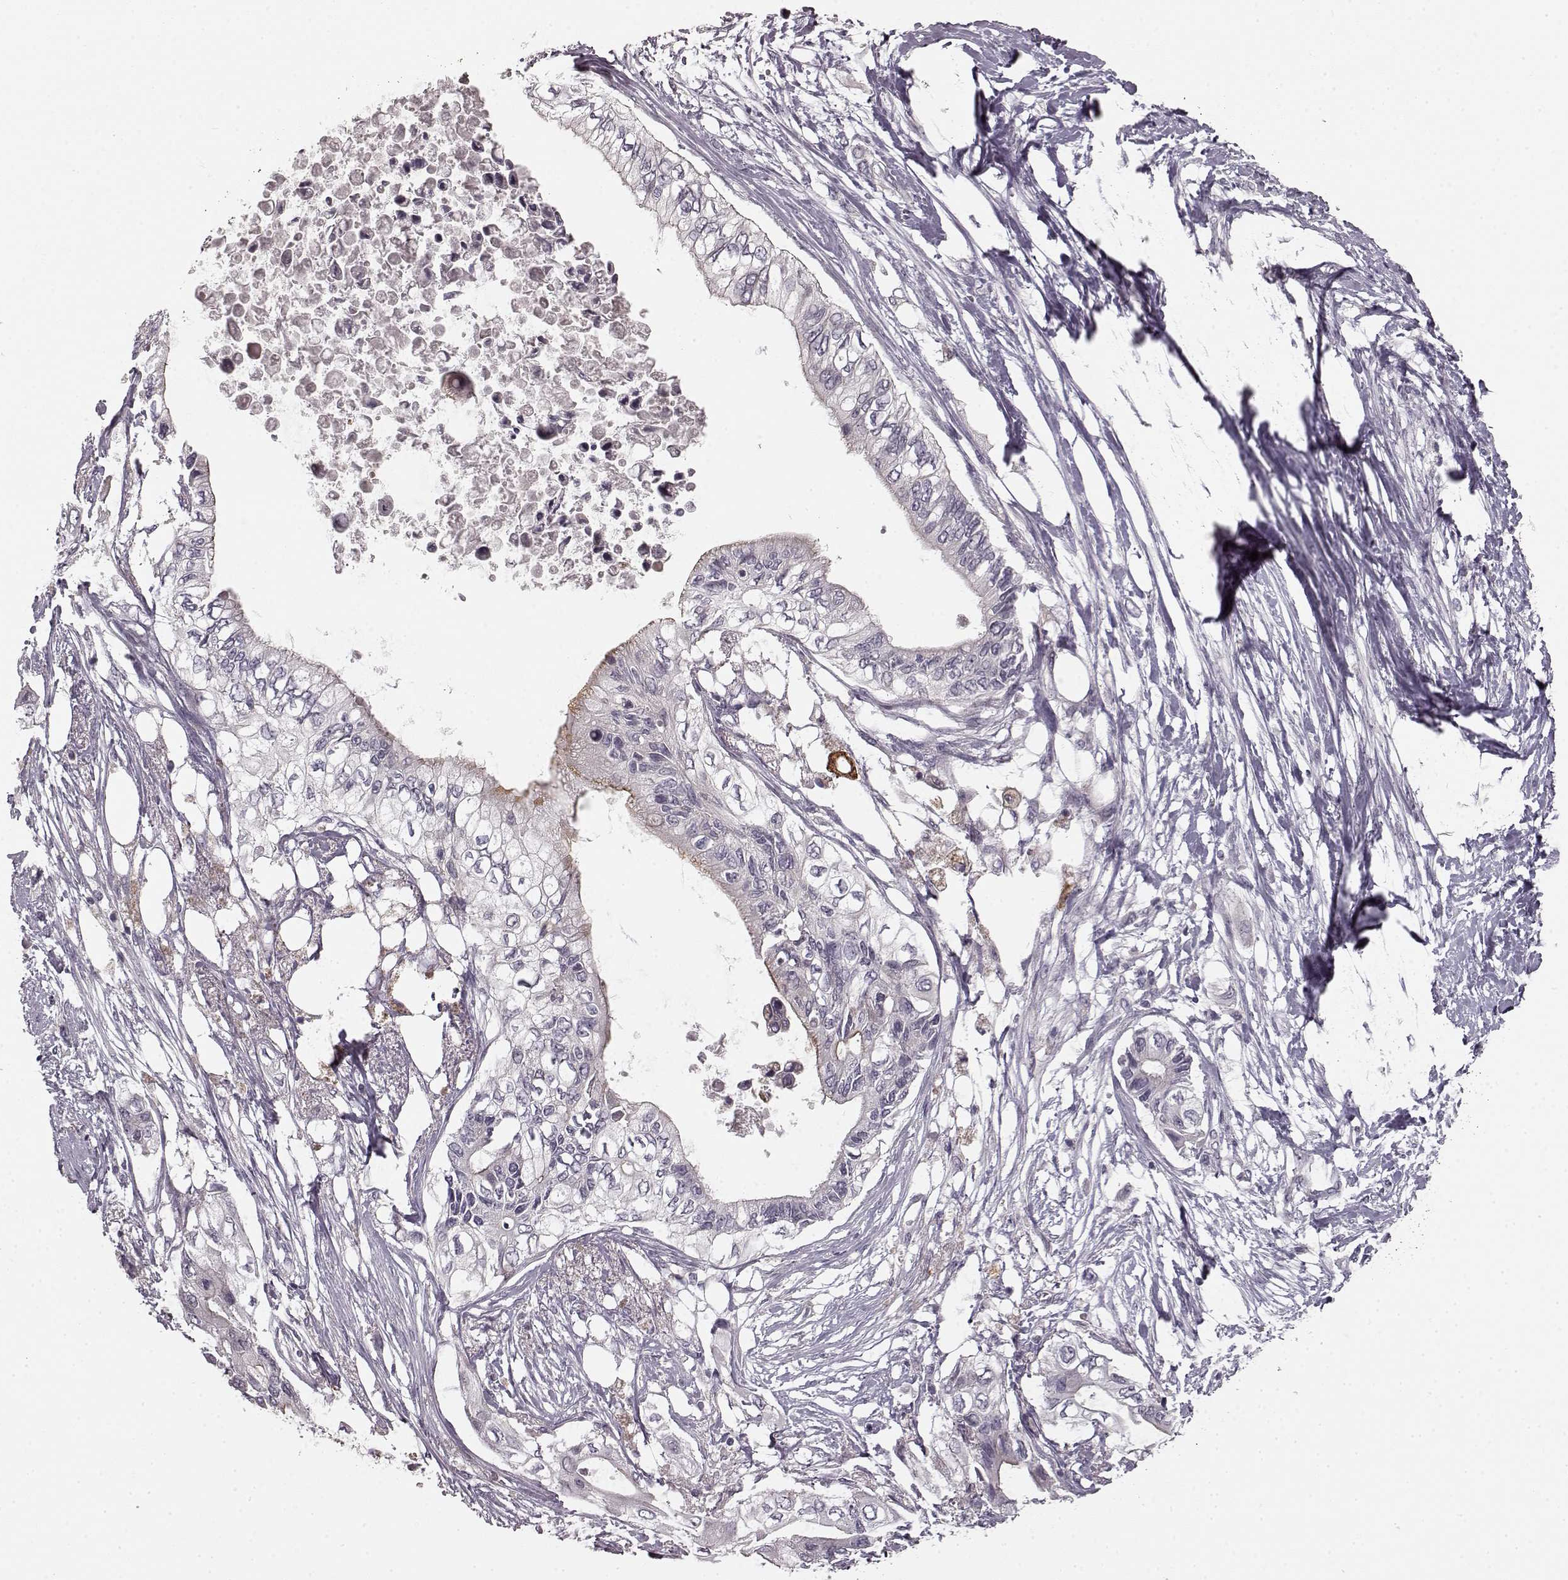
{"staining": {"intensity": "negative", "quantity": "none", "location": "none"}, "tissue": "pancreatic cancer", "cell_type": "Tumor cells", "image_type": "cancer", "snomed": [{"axis": "morphology", "description": "Adenocarcinoma, NOS"}, {"axis": "topography", "description": "Pancreas"}], "caption": "The immunohistochemistry (IHC) photomicrograph has no significant positivity in tumor cells of pancreatic adenocarcinoma tissue.", "gene": "CHIT1", "patient": {"sex": "female", "age": 63}}